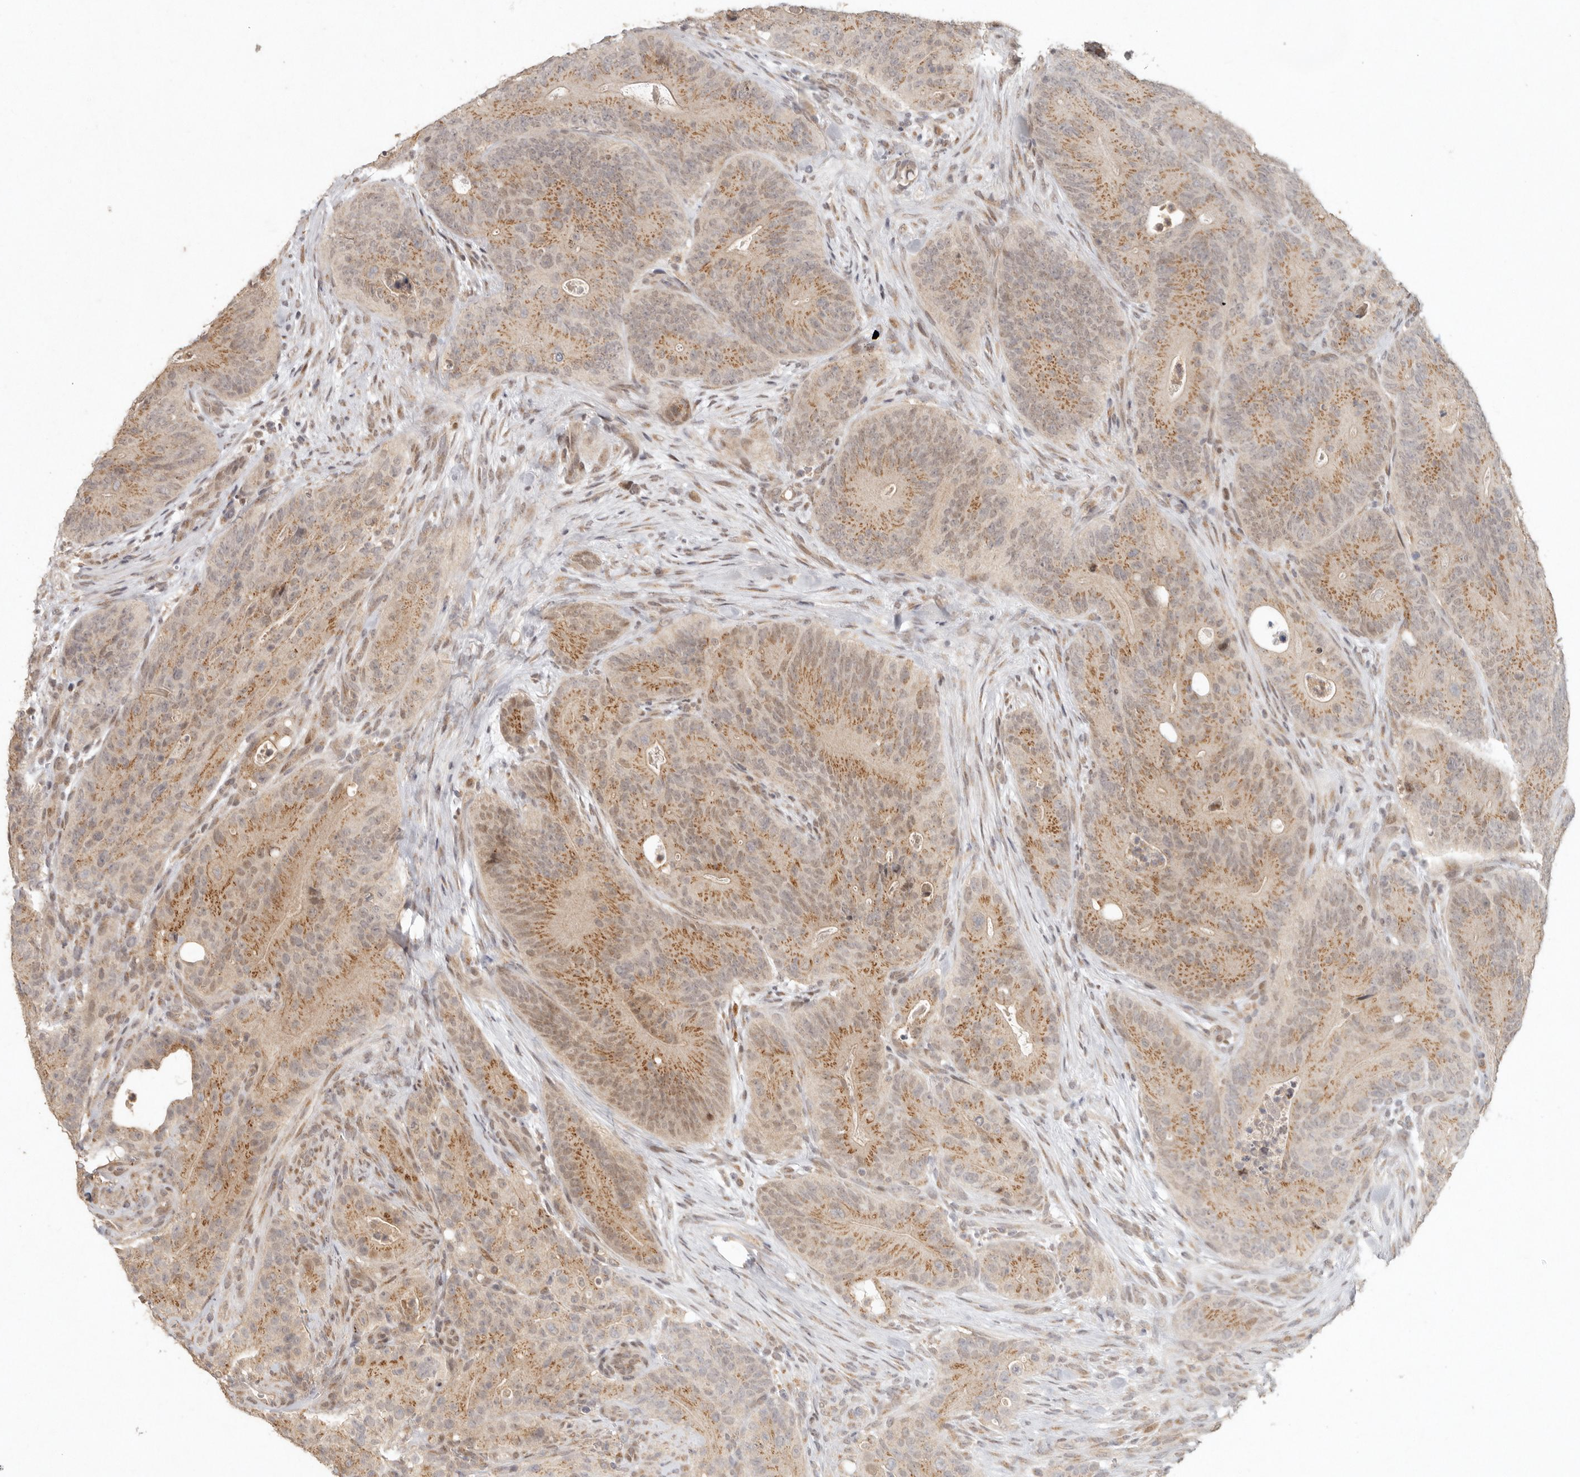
{"staining": {"intensity": "moderate", "quantity": ">75%", "location": "cytoplasmic/membranous,nuclear"}, "tissue": "colorectal cancer", "cell_type": "Tumor cells", "image_type": "cancer", "snomed": [{"axis": "morphology", "description": "Normal tissue, NOS"}, {"axis": "topography", "description": "Colon"}], "caption": "Colorectal cancer was stained to show a protein in brown. There is medium levels of moderate cytoplasmic/membranous and nuclear expression in approximately >75% of tumor cells. The protein of interest is shown in brown color, while the nuclei are stained blue.", "gene": "LRRC75A", "patient": {"sex": "female", "age": 82}}